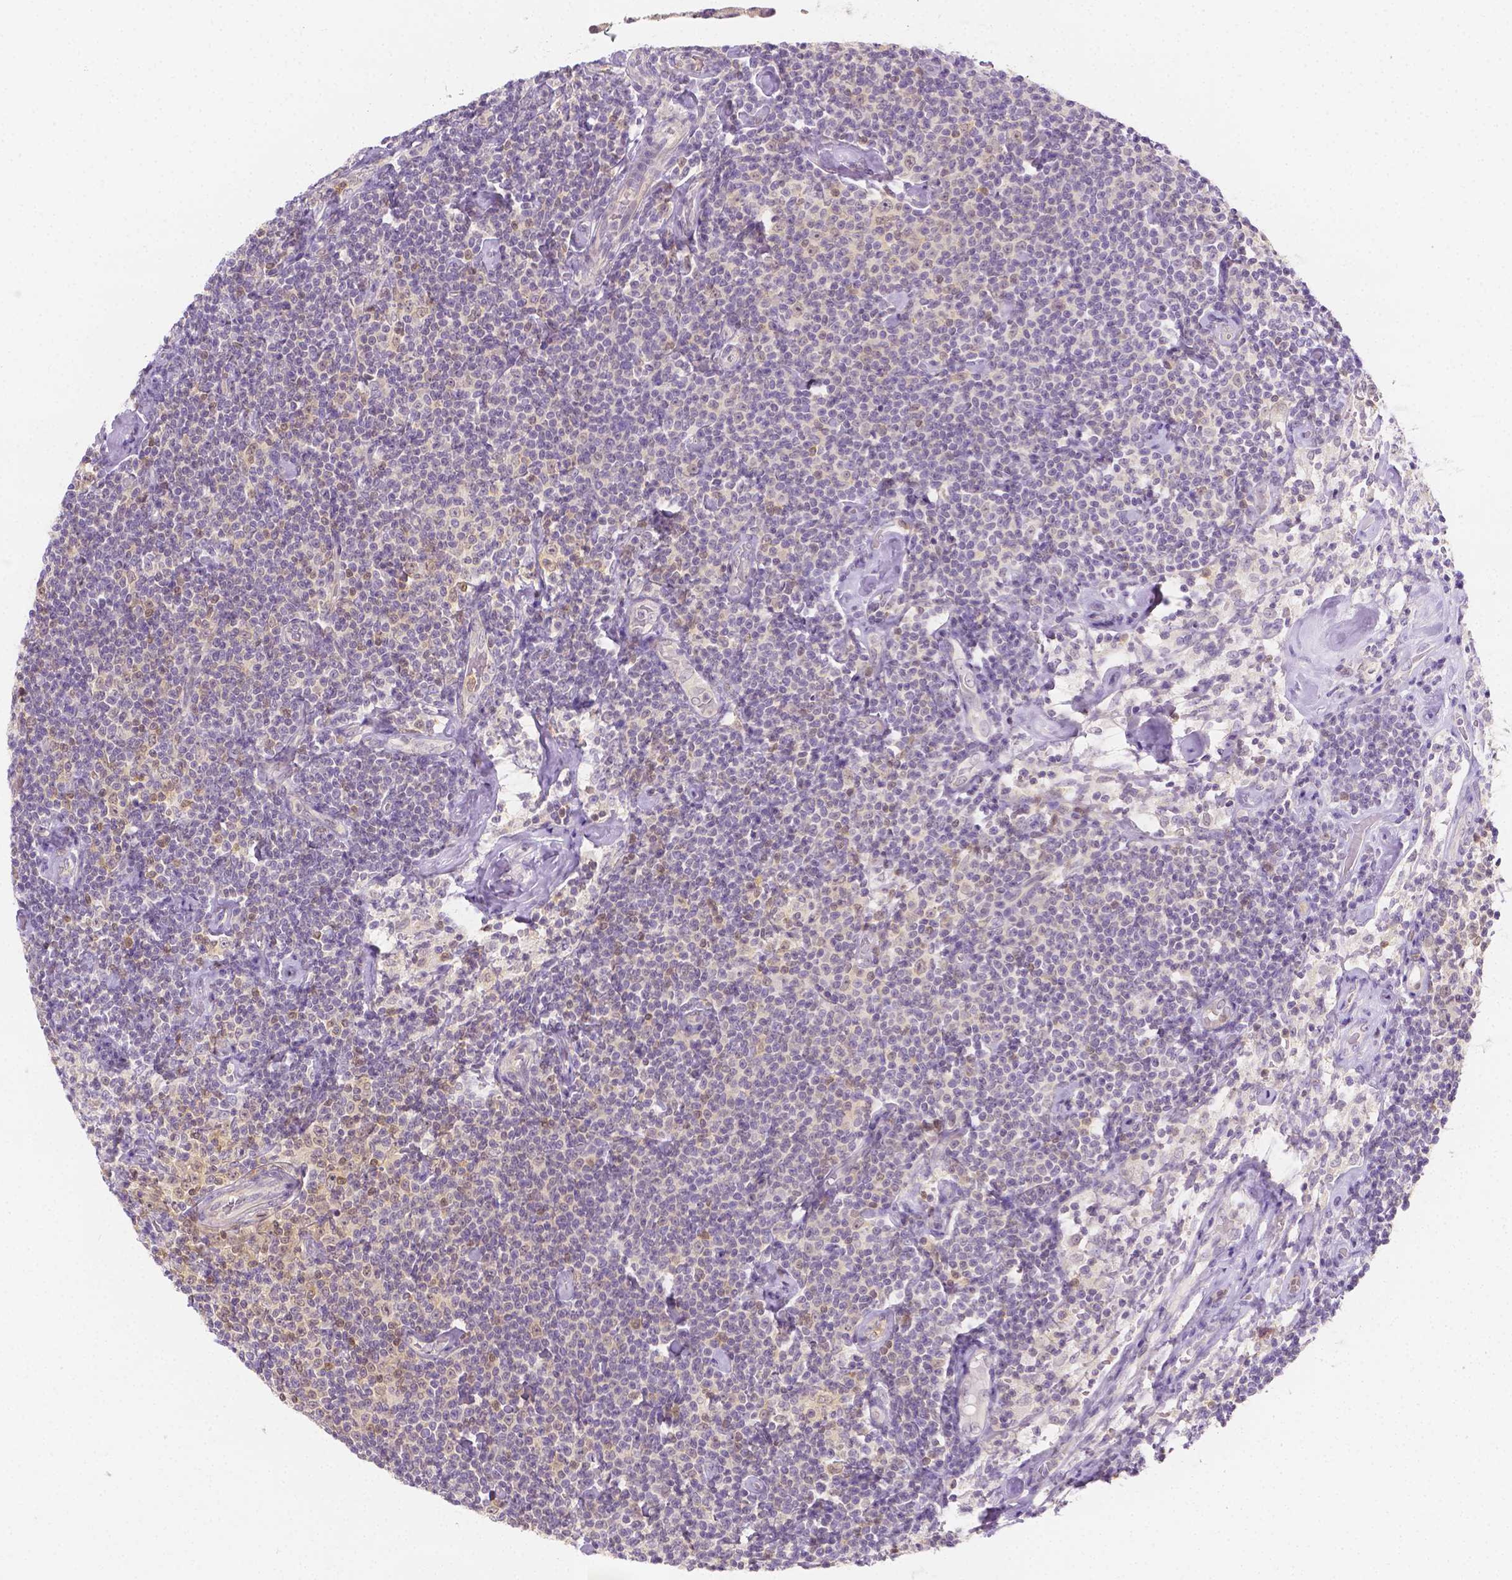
{"staining": {"intensity": "negative", "quantity": "none", "location": "none"}, "tissue": "lymphoma", "cell_type": "Tumor cells", "image_type": "cancer", "snomed": [{"axis": "morphology", "description": "Malignant lymphoma, non-Hodgkin's type, Low grade"}, {"axis": "topography", "description": "Lymph node"}], "caption": "Tumor cells are negative for brown protein staining in lymphoma. Brightfield microscopy of IHC stained with DAB (brown) and hematoxylin (blue), captured at high magnification.", "gene": "SGTB", "patient": {"sex": "male", "age": 81}}